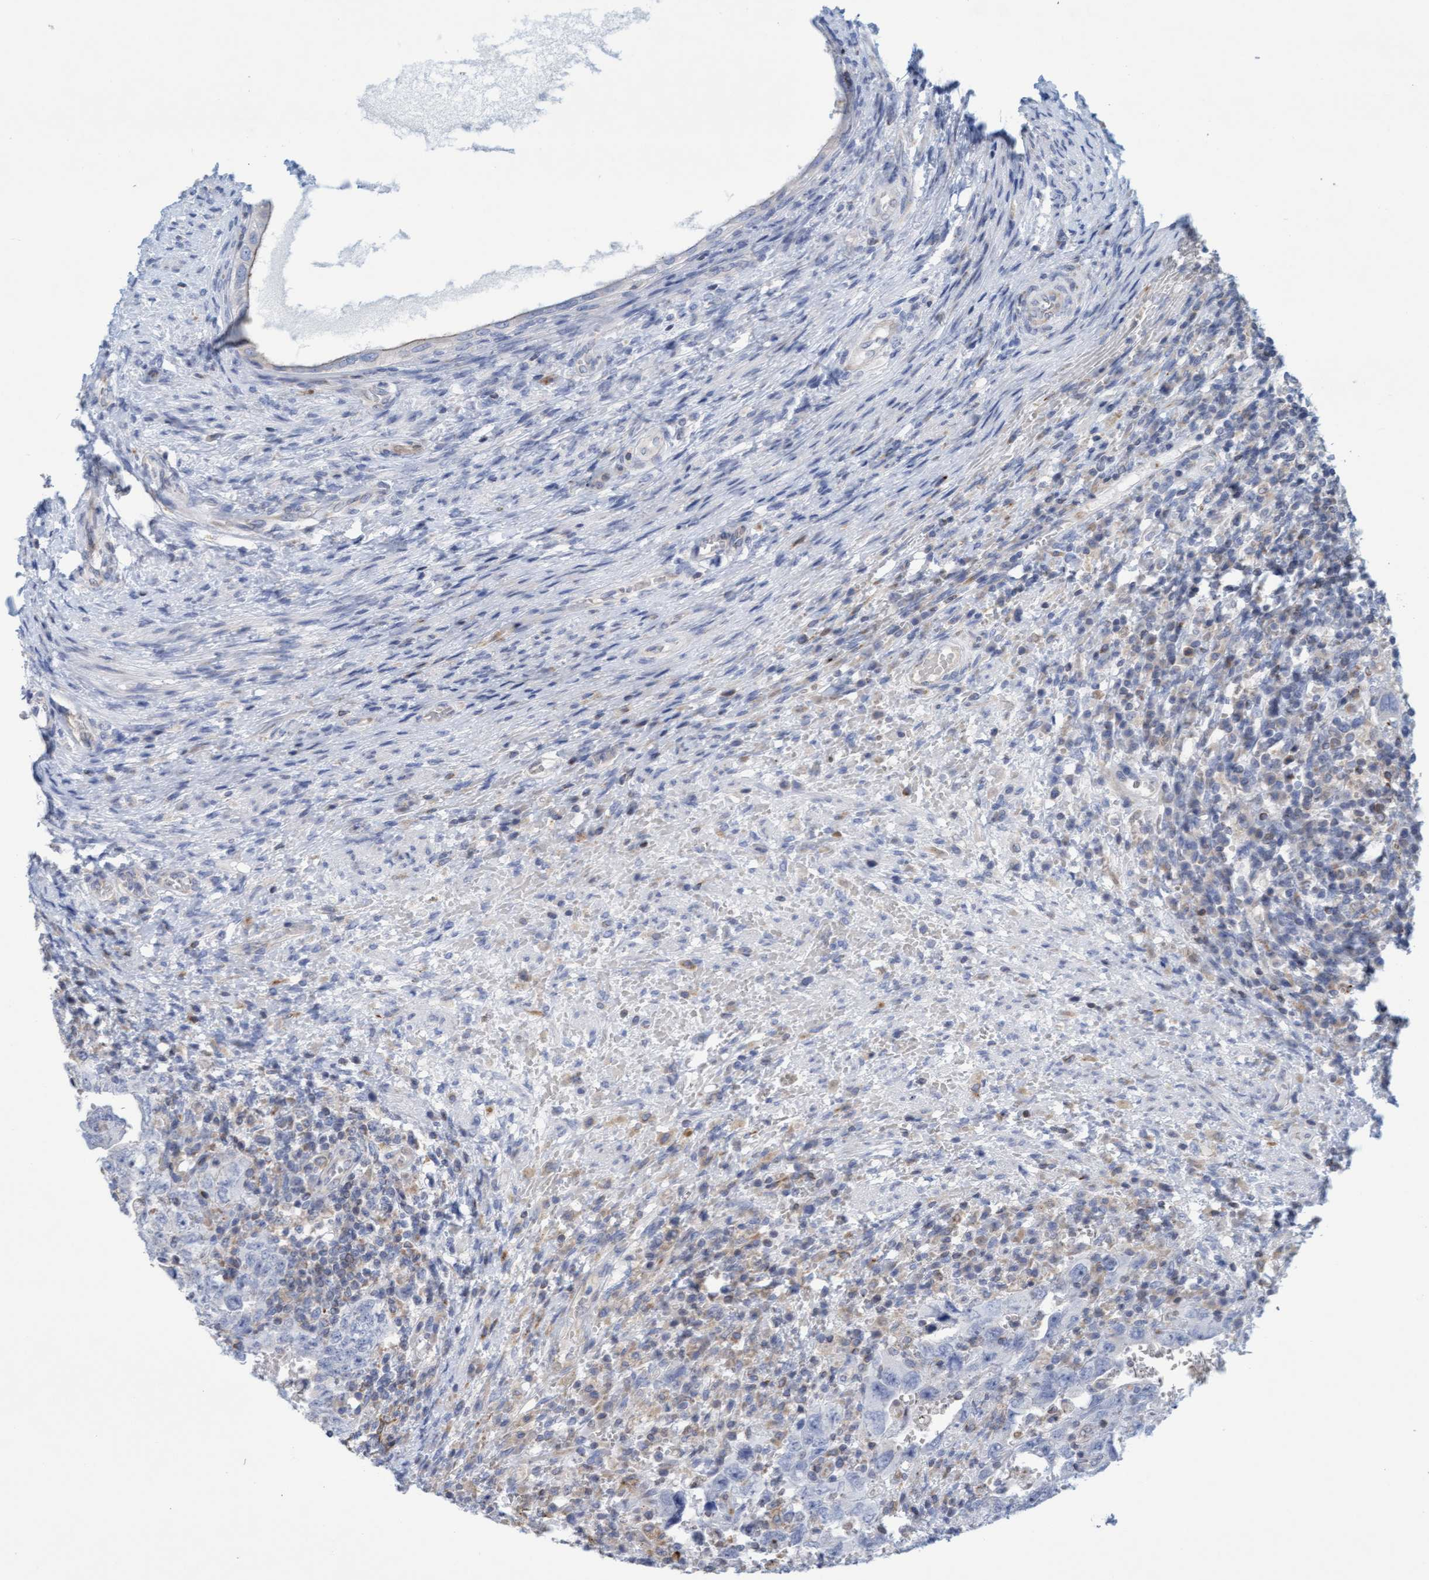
{"staining": {"intensity": "negative", "quantity": "none", "location": "none"}, "tissue": "testis cancer", "cell_type": "Tumor cells", "image_type": "cancer", "snomed": [{"axis": "morphology", "description": "Carcinoma, Embryonal, NOS"}, {"axis": "topography", "description": "Testis"}], "caption": "An image of testis embryonal carcinoma stained for a protein shows no brown staining in tumor cells.", "gene": "SLC28A3", "patient": {"sex": "male", "age": 26}}